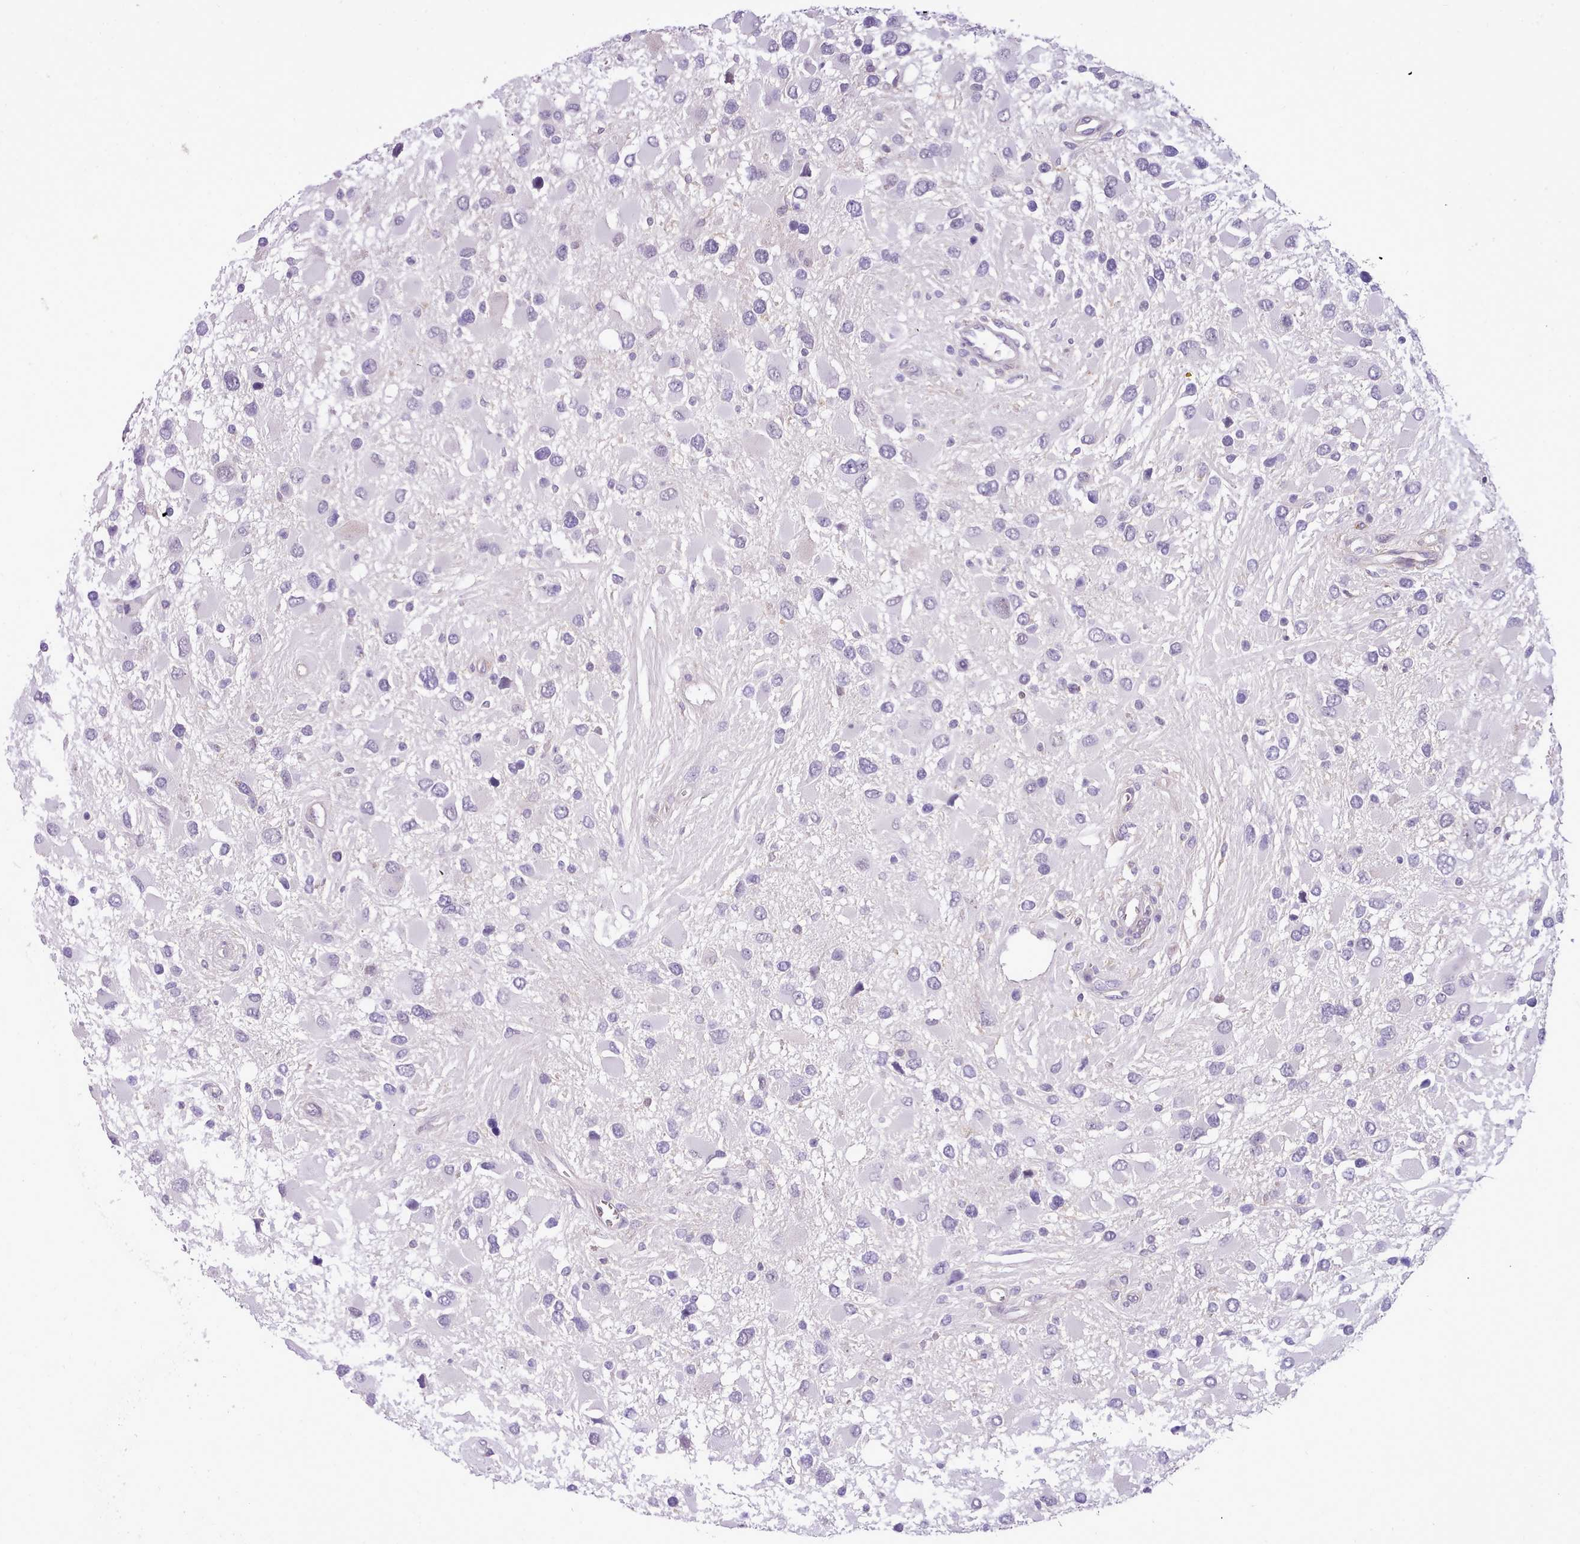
{"staining": {"intensity": "negative", "quantity": "none", "location": "none"}, "tissue": "glioma", "cell_type": "Tumor cells", "image_type": "cancer", "snomed": [{"axis": "morphology", "description": "Glioma, malignant, High grade"}, {"axis": "topography", "description": "Brain"}], "caption": "The image displays no staining of tumor cells in malignant high-grade glioma. The staining is performed using DAB brown chromogen with nuclei counter-stained in using hematoxylin.", "gene": "LRRC37A", "patient": {"sex": "male", "age": 53}}